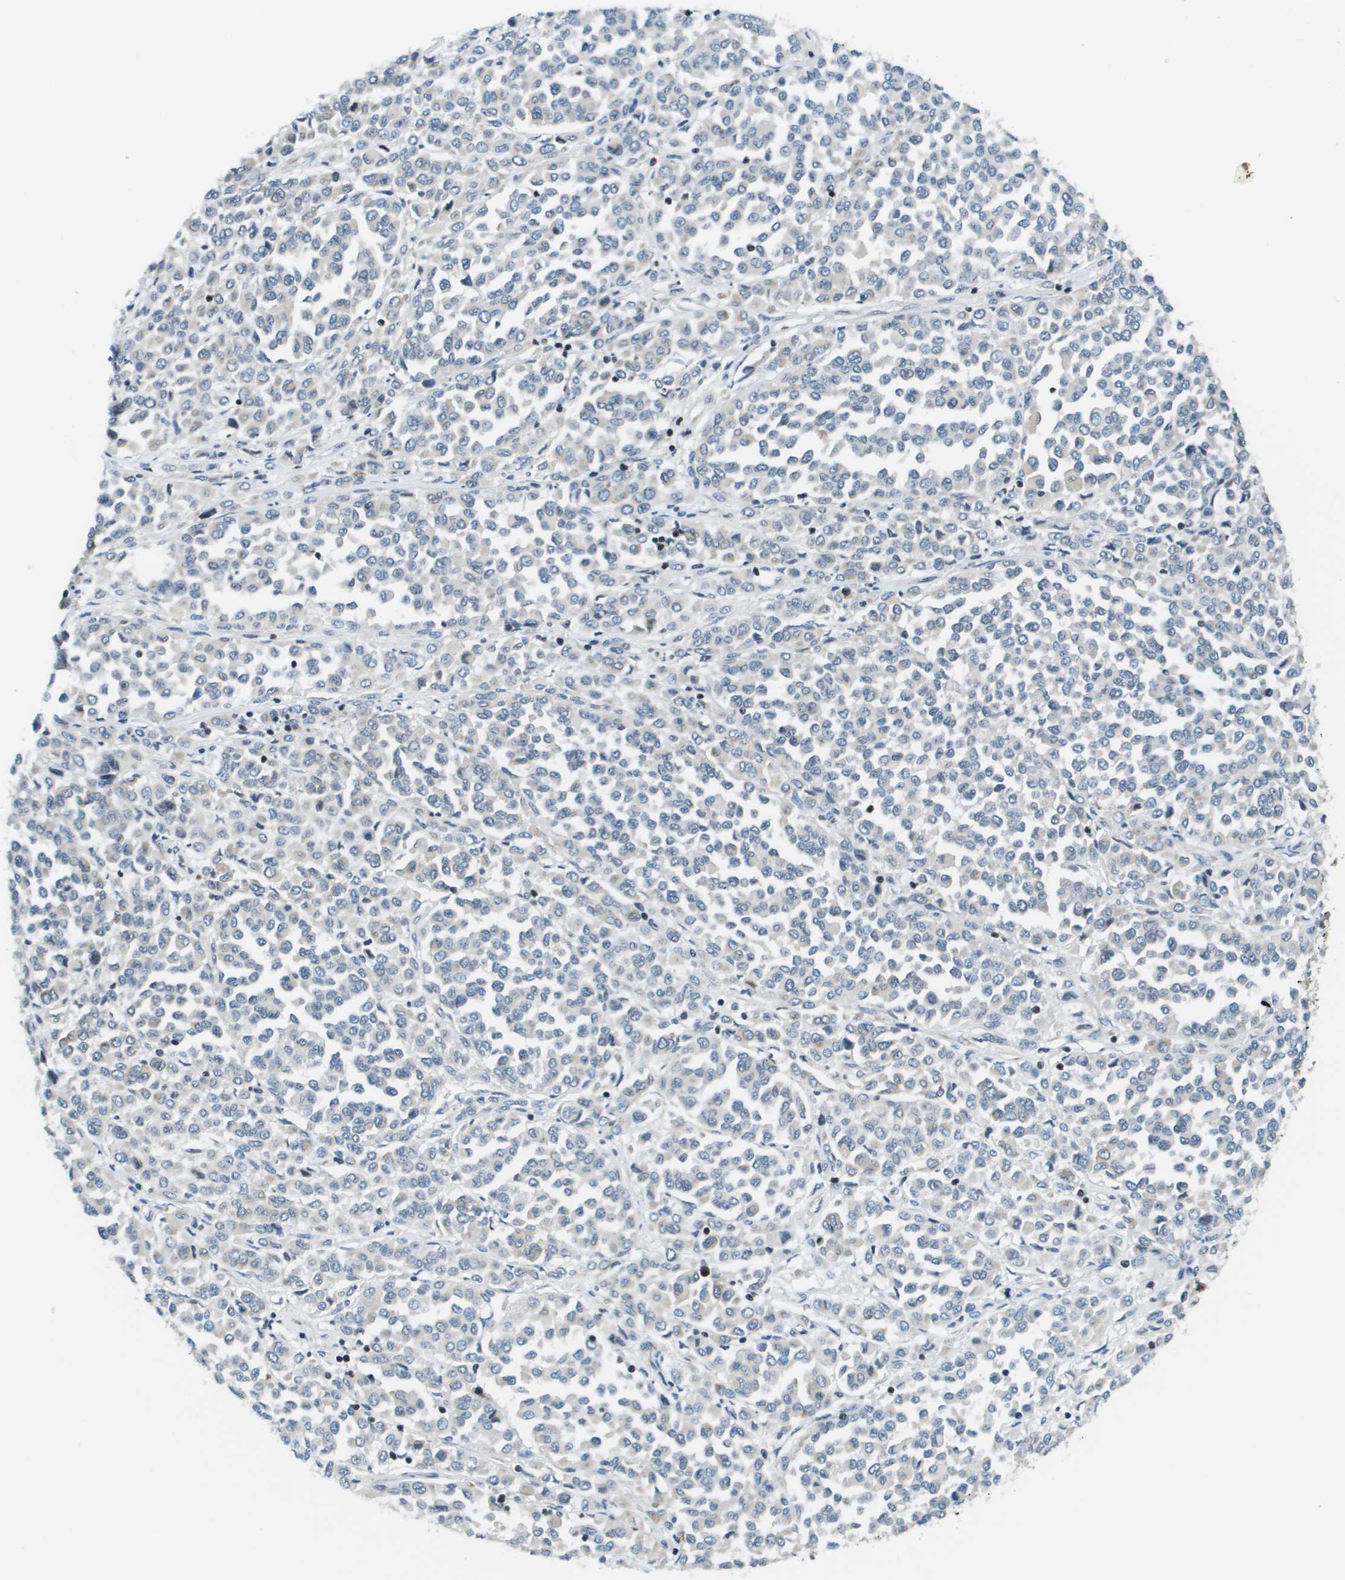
{"staining": {"intensity": "negative", "quantity": "none", "location": "none"}, "tissue": "melanoma", "cell_type": "Tumor cells", "image_type": "cancer", "snomed": [{"axis": "morphology", "description": "Malignant melanoma, Metastatic site"}, {"axis": "topography", "description": "Pancreas"}], "caption": "This is an IHC image of melanoma. There is no positivity in tumor cells.", "gene": "ESYT1", "patient": {"sex": "female", "age": 30}}